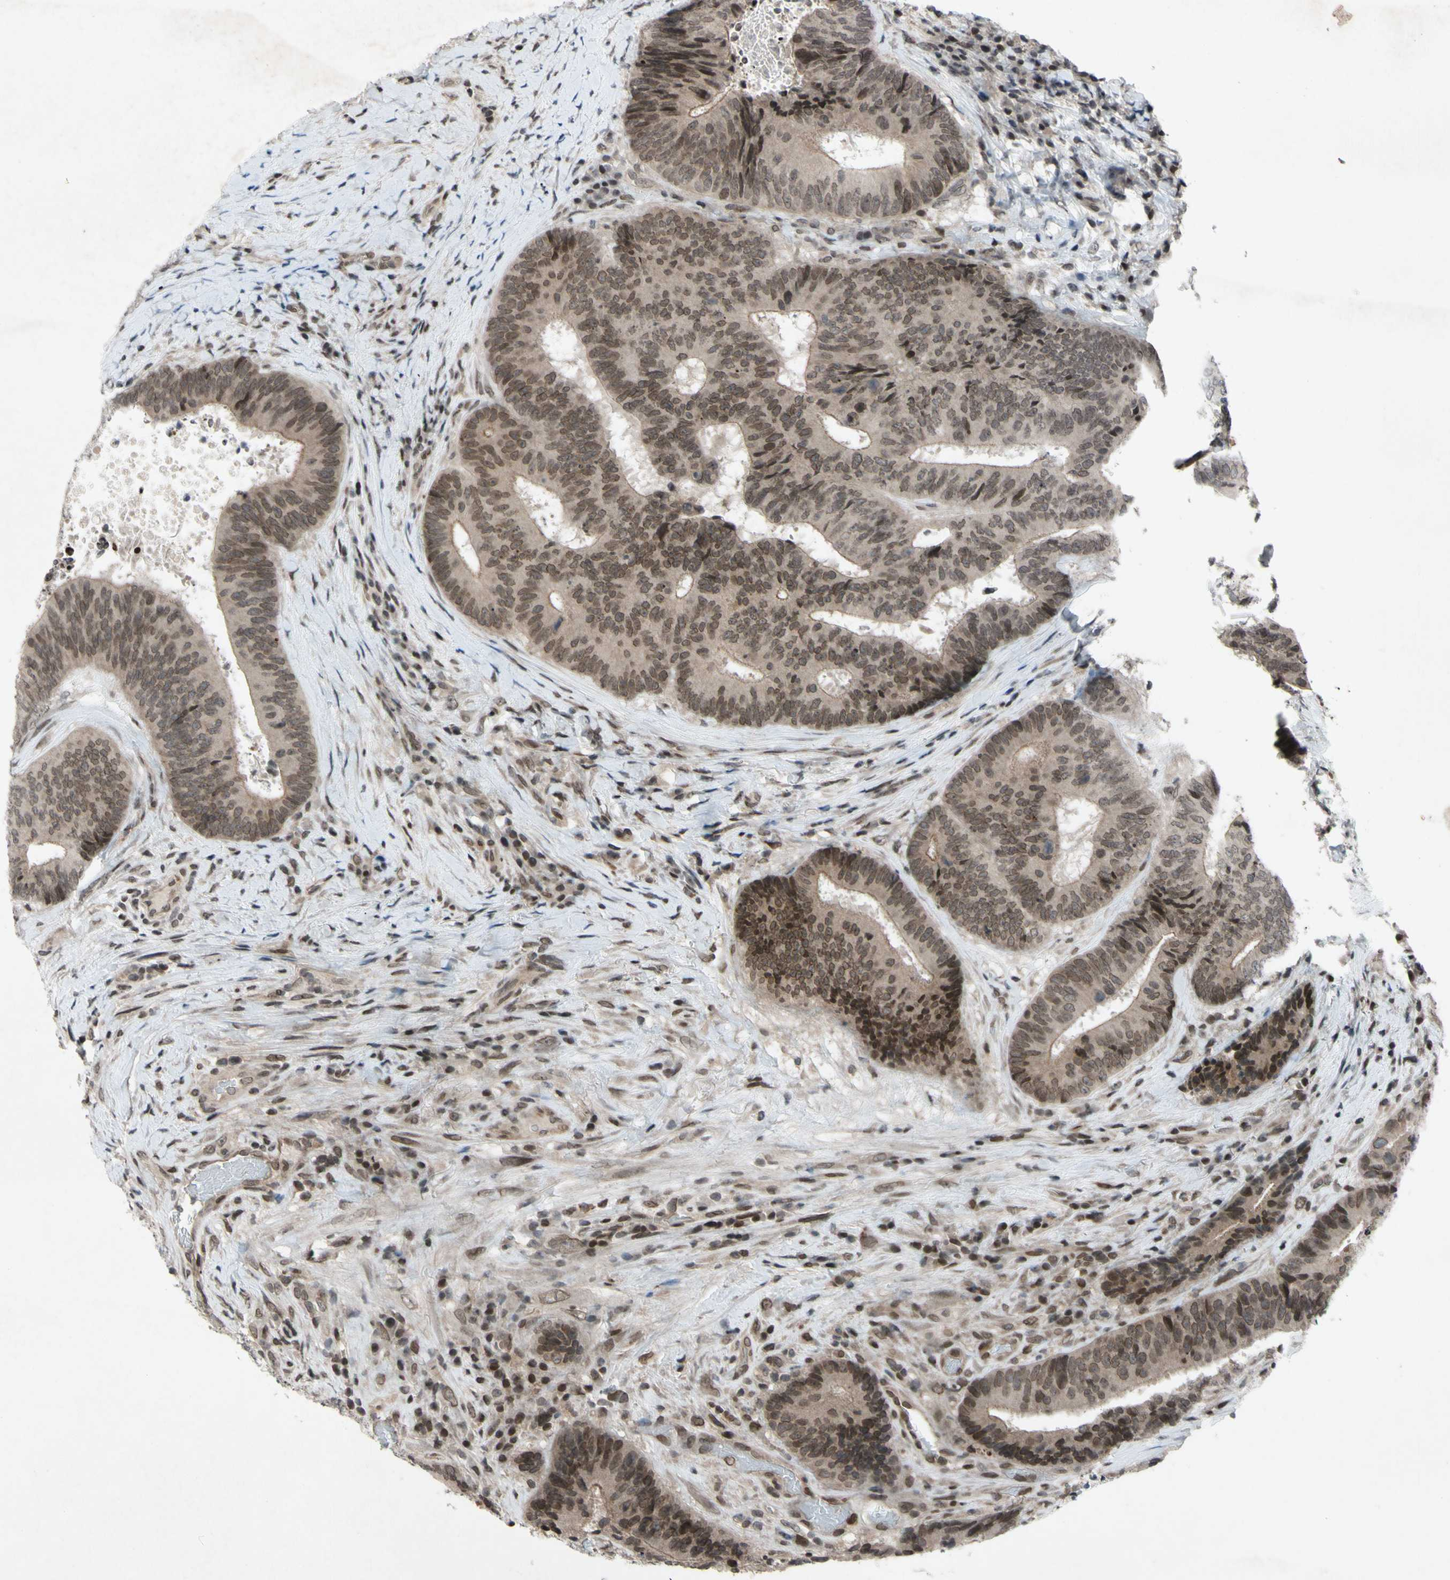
{"staining": {"intensity": "weak", "quantity": ">75%", "location": "cytoplasmic/membranous,nuclear"}, "tissue": "colorectal cancer", "cell_type": "Tumor cells", "image_type": "cancer", "snomed": [{"axis": "morphology", "description": "Adenocarcinoma, NOS"}, {"axis": "topography", "description": "Rectum"}], "caption": "Adenocarcinoma (colorectal) stained with a brown dye shows weak cytoplasmic/membranous and nuclear positive expression in about >75% of tumor cells.", "gene": "XPO1", "patient": {"sex": "male", "age": 72}}